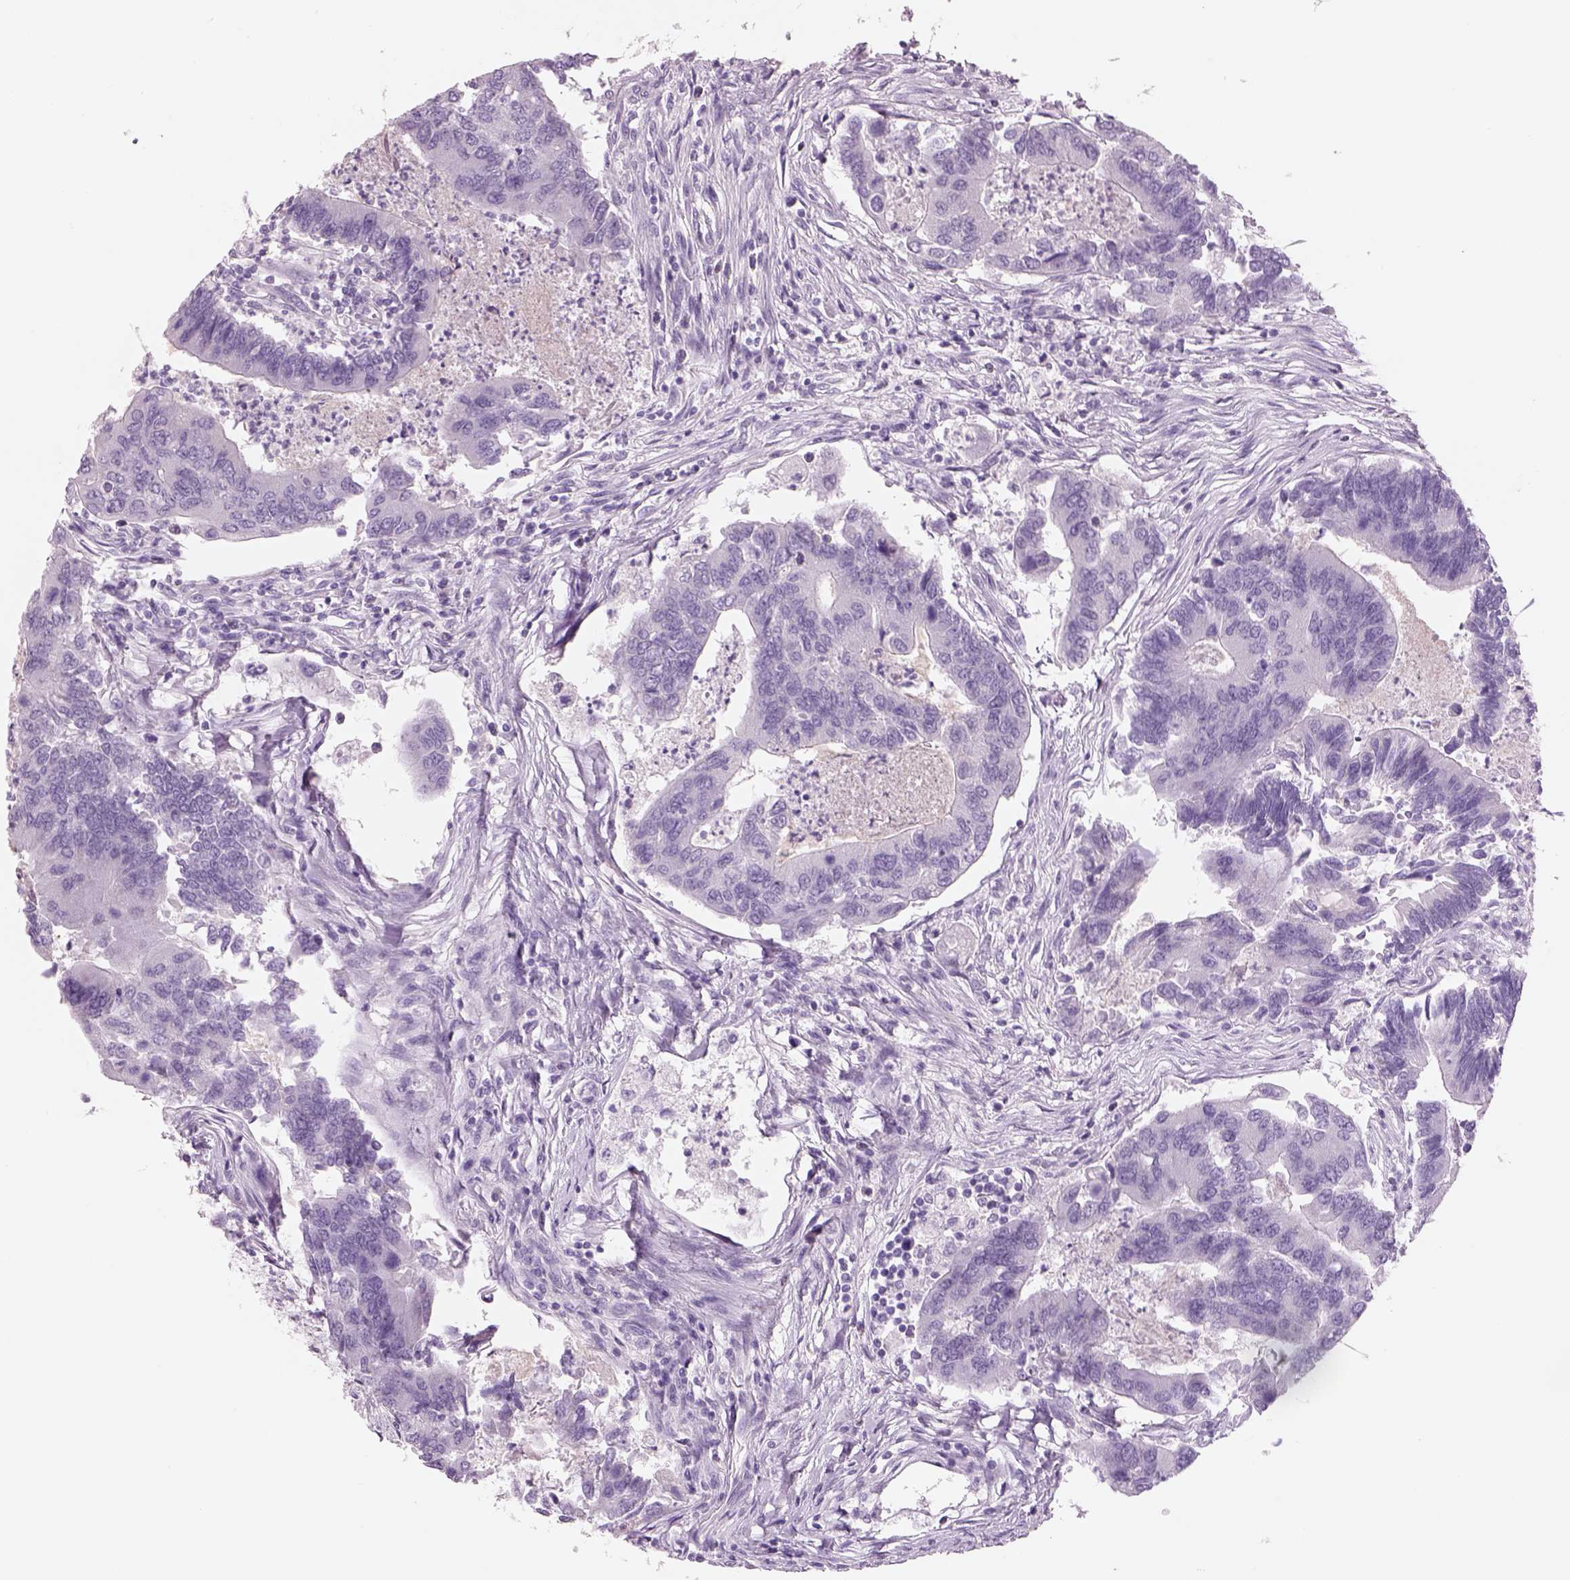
{"staining": {"intensity": "negative", "quantity": "none", "location": "none"}, "tissue": "colorectal cancer", "cell_type": "Tumor cells", "image_type": "cancer", "snomed": [{"axis": "morphology", "description": "Adenocarcinoma, NOS"}, {"axis": "topography", "description": "Colon"}], "caption": "This micrograph is of colorectal adenocarcinoma stained with IHC to label a protein in brown with the nuclei are counter-stained blue. There is no expression in tumor cells.", "gene": "RHO", "patient": {"sex": "female", "age": 67}}